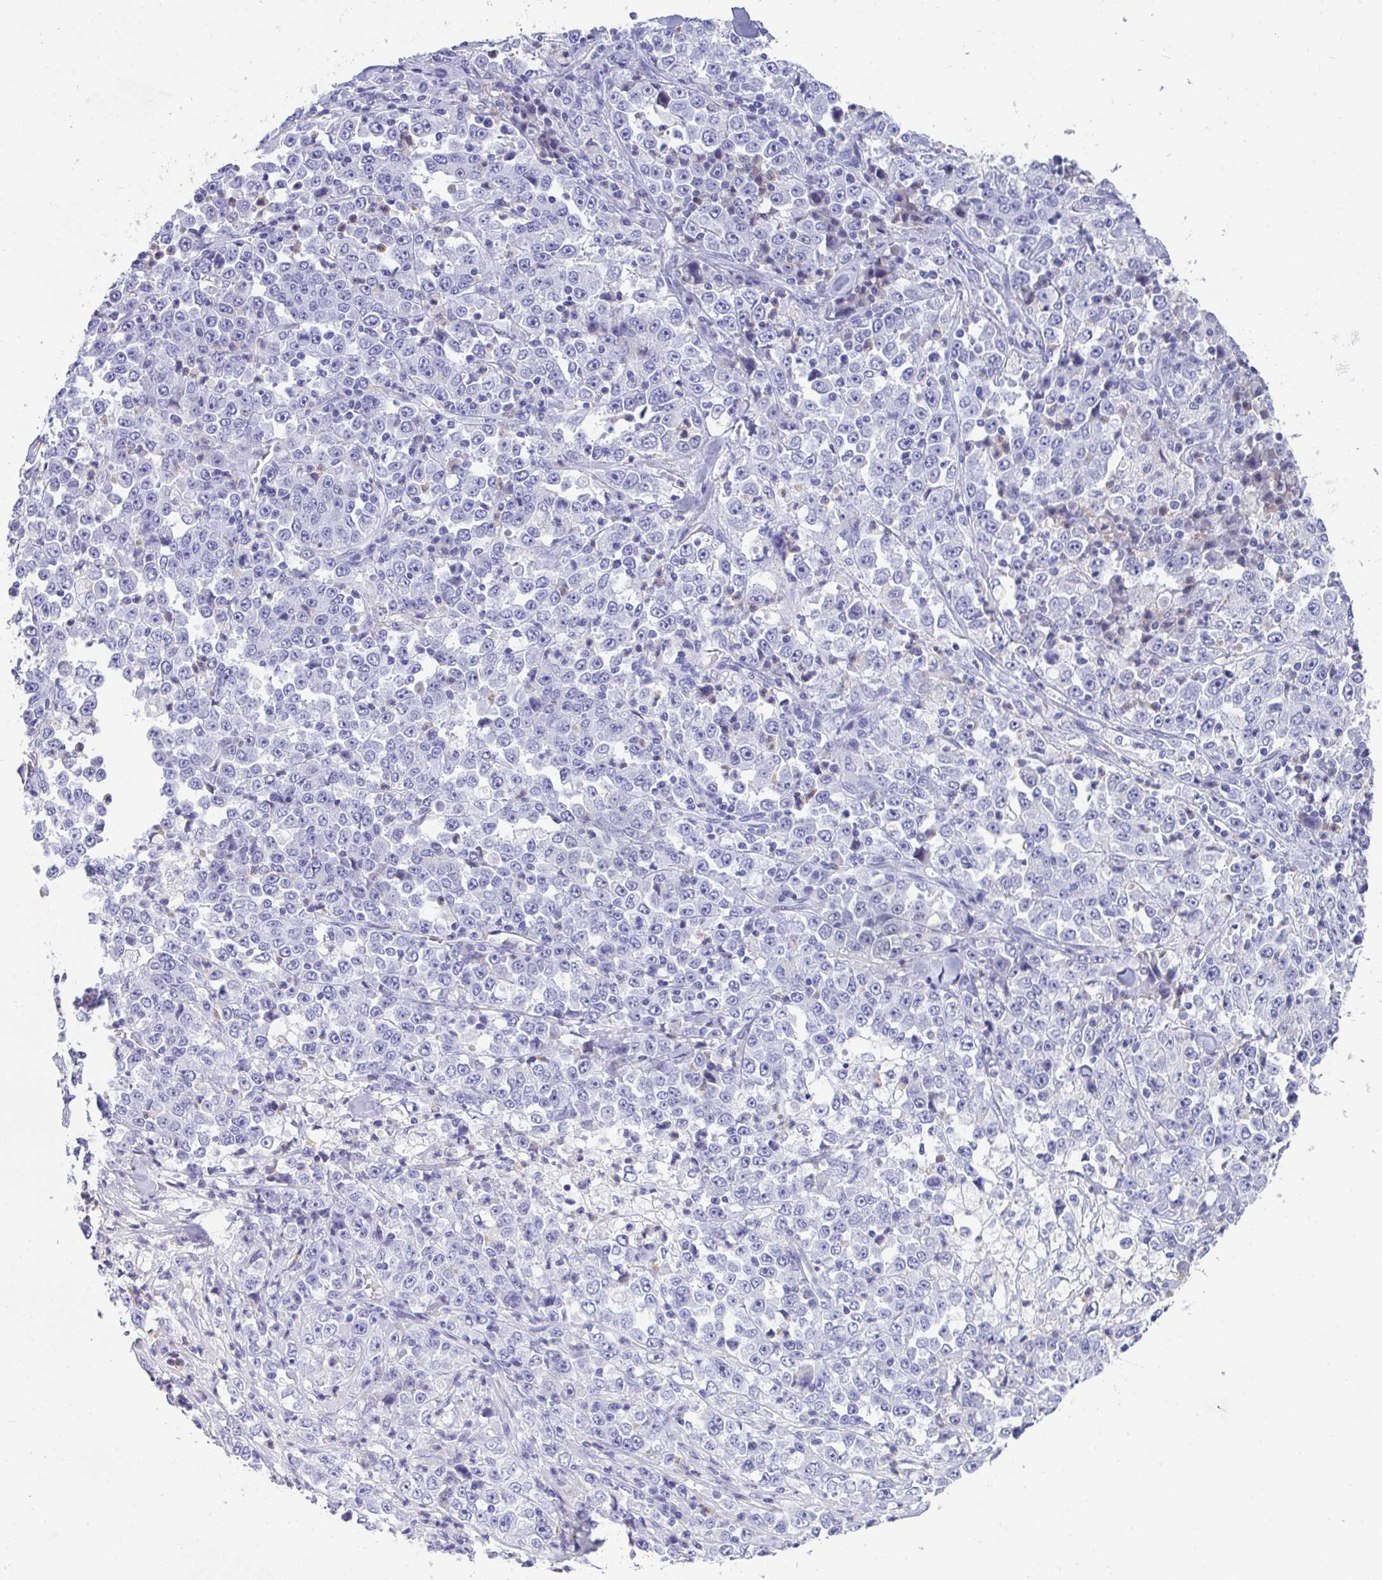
{"staining": {"intensity": "negative", "quantity": "none", "location": "none"}, "tissue": "stomach cancer", "cell_type": "Tumor cells", "image_type": "cancer", "snomed": [{"axis": "morphology", "description": "Normal tissue, NOS"}, {"axis": "morphology", "description": "Adenocarcinoma, NOS"}, {"axis": "topography", "description": "Stomach, upper"}, {"axis": "topography", "description": "Stomach"}], "caption": "IHC photomicrograph of neoplastic tissue: adenocarcinoma (stomach) stained with DAB (3,3'-diaminobenzidine) exhibits no significant protein positivity in tumor cells.", "gene": "COA5", "patient": {"sex": "male", "age": 59}}